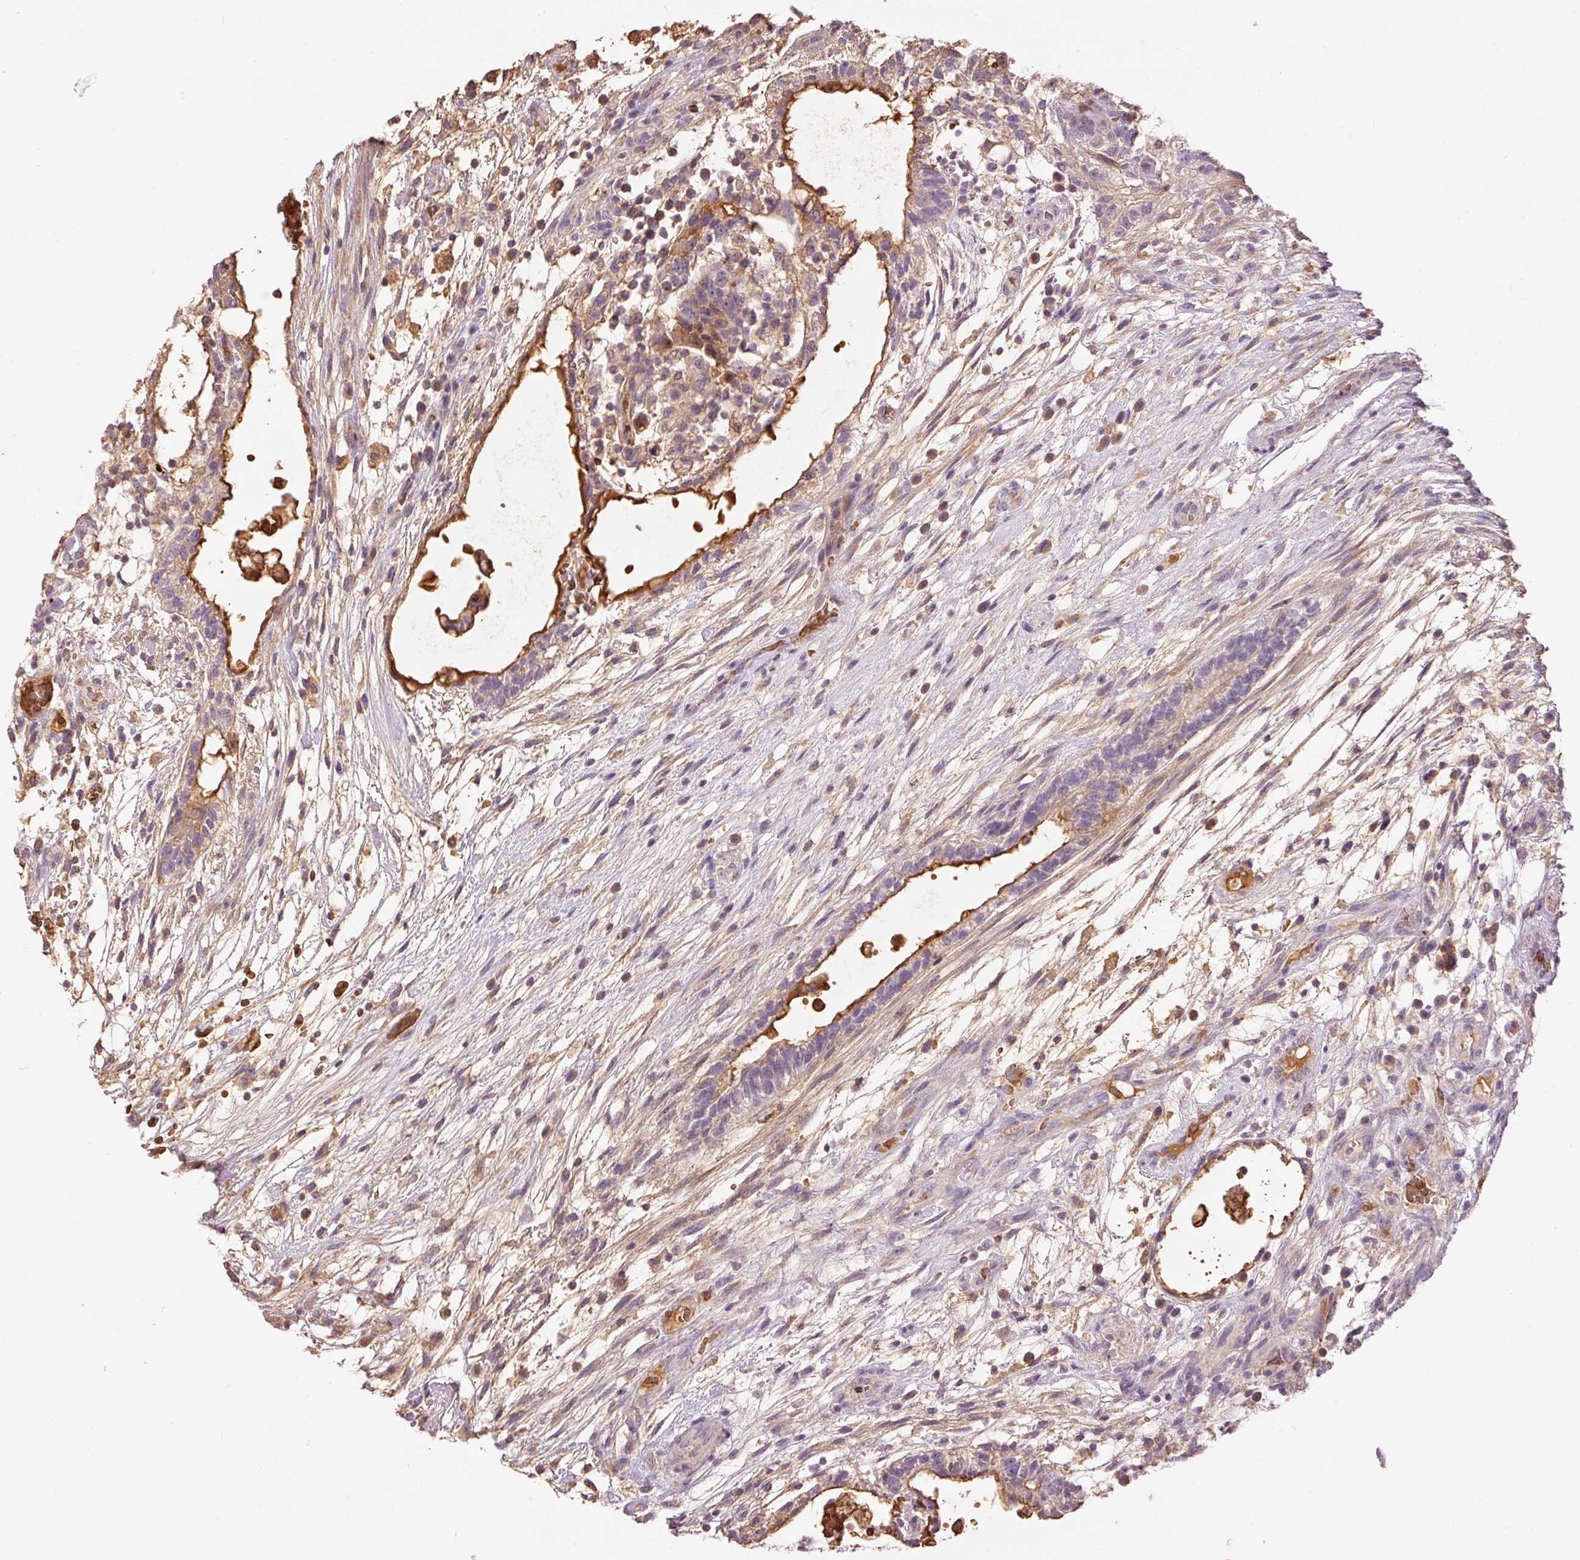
{"staining": {"intensity": "negative", "quantity": "none", "location": "none"}, "tissue": "testis cancer", "cell_type": "Tumor cells", "image_type": "cancer", "snomed": [{"axis": "morphology", "description": "Carcinoma, Embryonal, NOS"}, {"axis": "topography", "description": "Testis"}], "caption": "DAB immunohistochemical staining of testis cancer demonstrates no significant staining in tumor cells. (DAB immunohistochemistry visualized using brightfield microscopy, high magnification).", "gene": "CMTM8", "patient": {"sex": "male", "age": 32}}